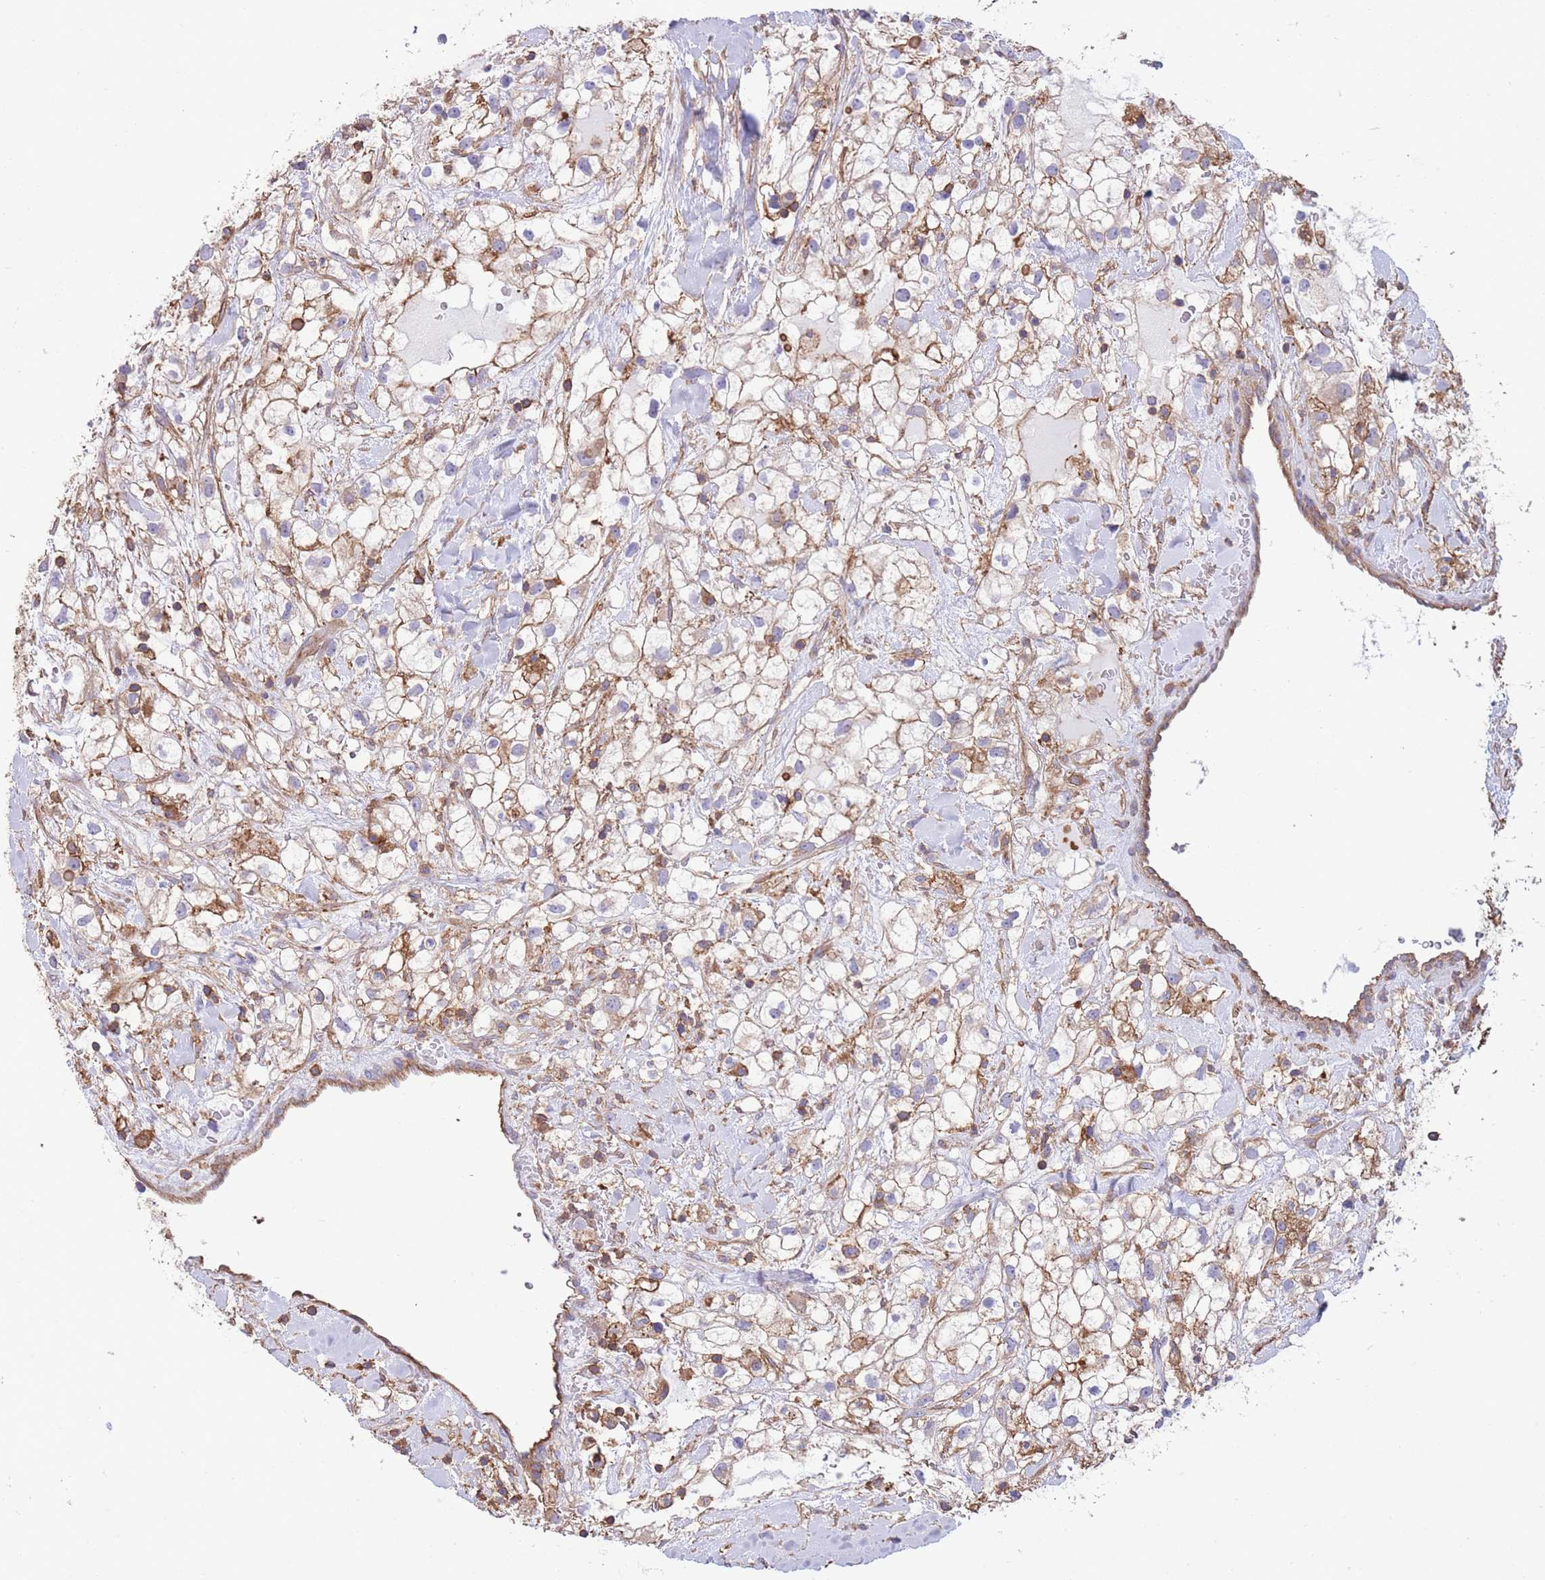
{"staining": {"intensity": "moderate", "quantity": "<25%", "location": "cytoplasmic/membranous"}, "tissue": "renal cancer", "cell_type": "Tumor cells", "image_type": "cancer", "snomed": [{"axis": "morphology", "description": "Adenocarcinoma, NOS"}, {"axis": "topography", "description": "Kidney"}], "caption": "Moderate cytoplasmic/membranous staining is seen in approximately <25% of tumor cells in renal cancer (adenocarcinoma).", "gene": "LRRN4CL", "patient": {"sex": "male", "age": 59}}